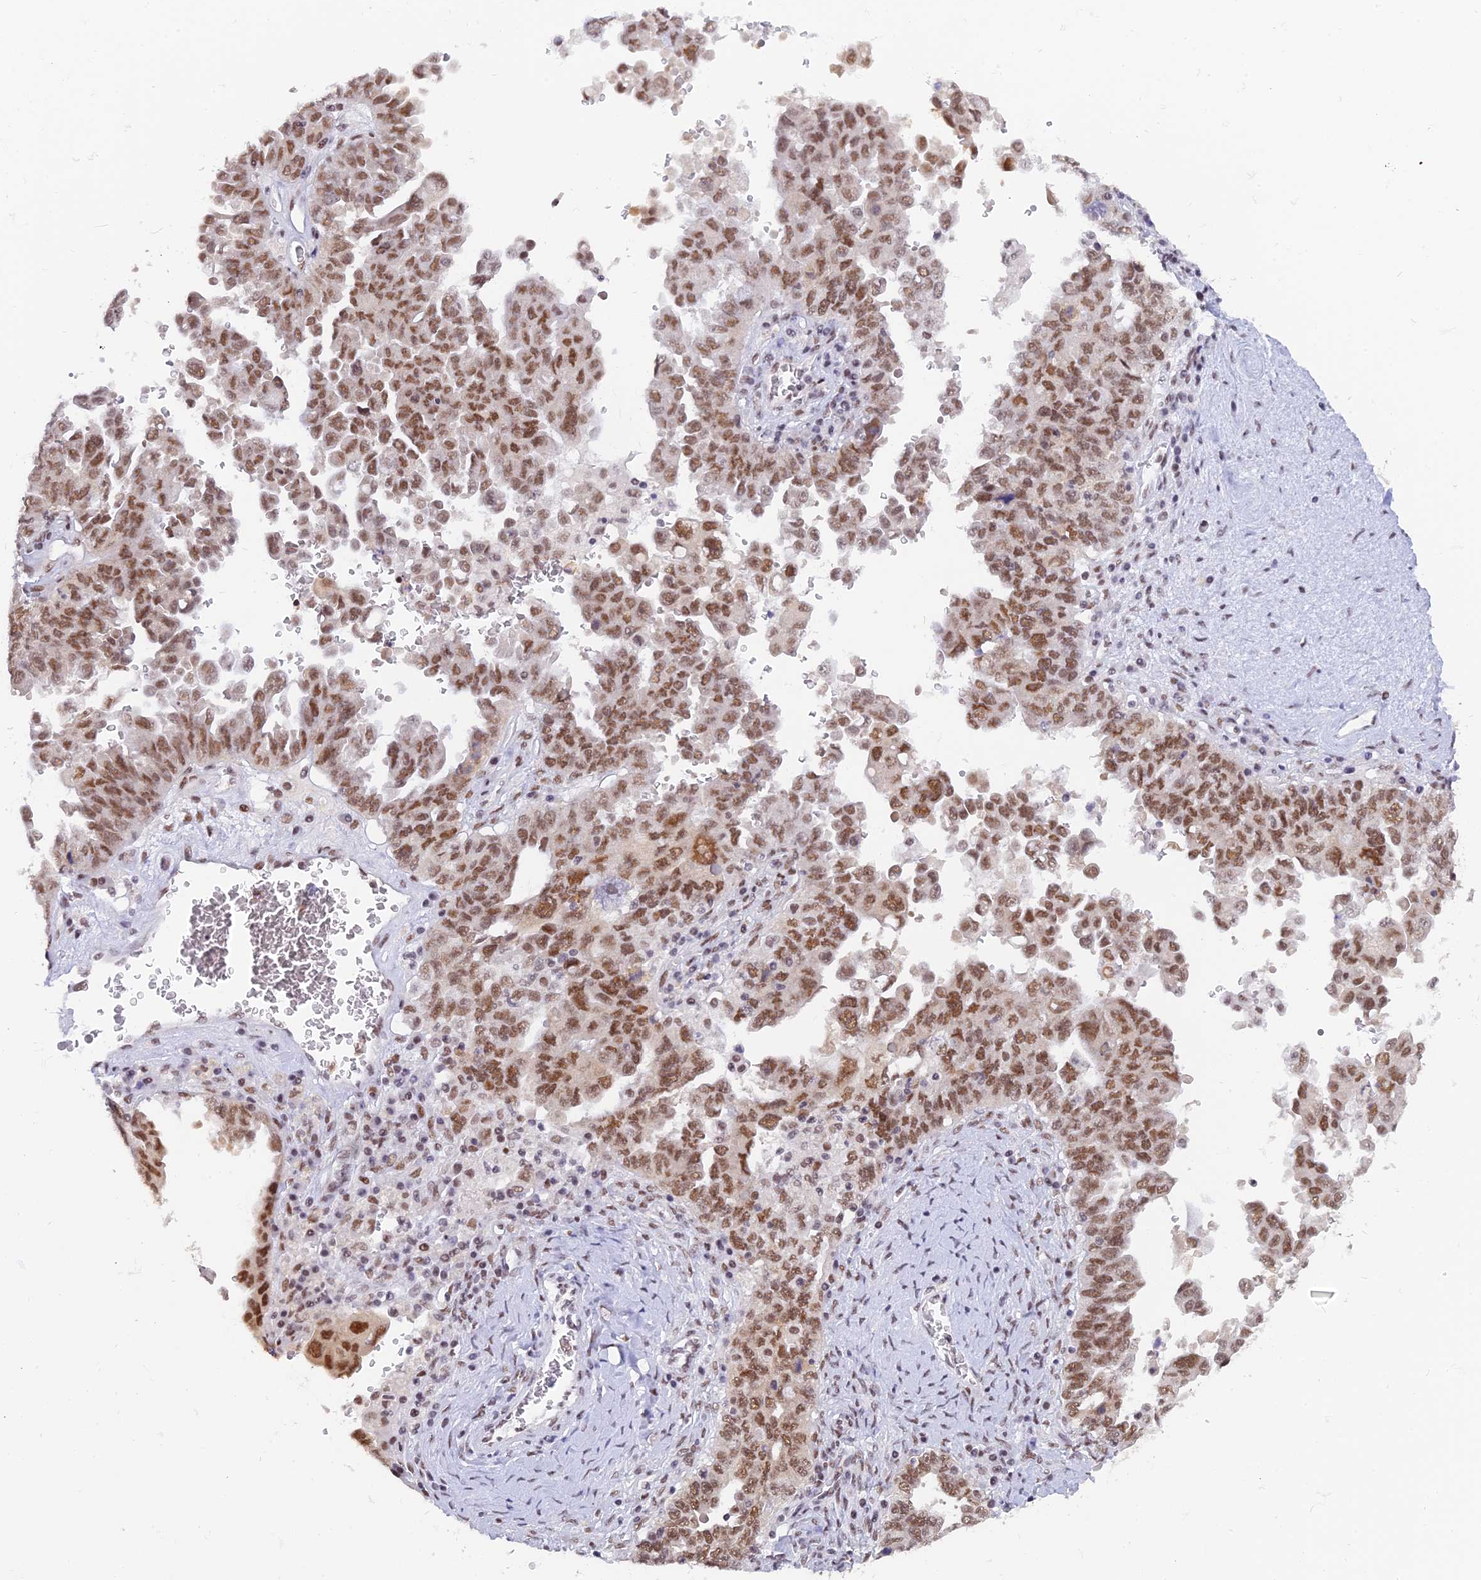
{"staining": {"intensity": "moderate", "quantity": ">75%", "location": "nuclear"}, "tissue": "ovarian cancer", "cell_type": "Tumor cells", "image_type": "cancer", "snomed": [{"axis": "morphology", "description": "Carcinoma, endometroid"}, {"axis": "topography", "description": "Ovary"}], "caption": "The image displays a brown stain indicating the presence of a protein in the nuclear of tumor cells in ovarian cancer (endometroid carcinoma).", "gene": "DPY30", "patient": {"sex": "female", "age": 62}}